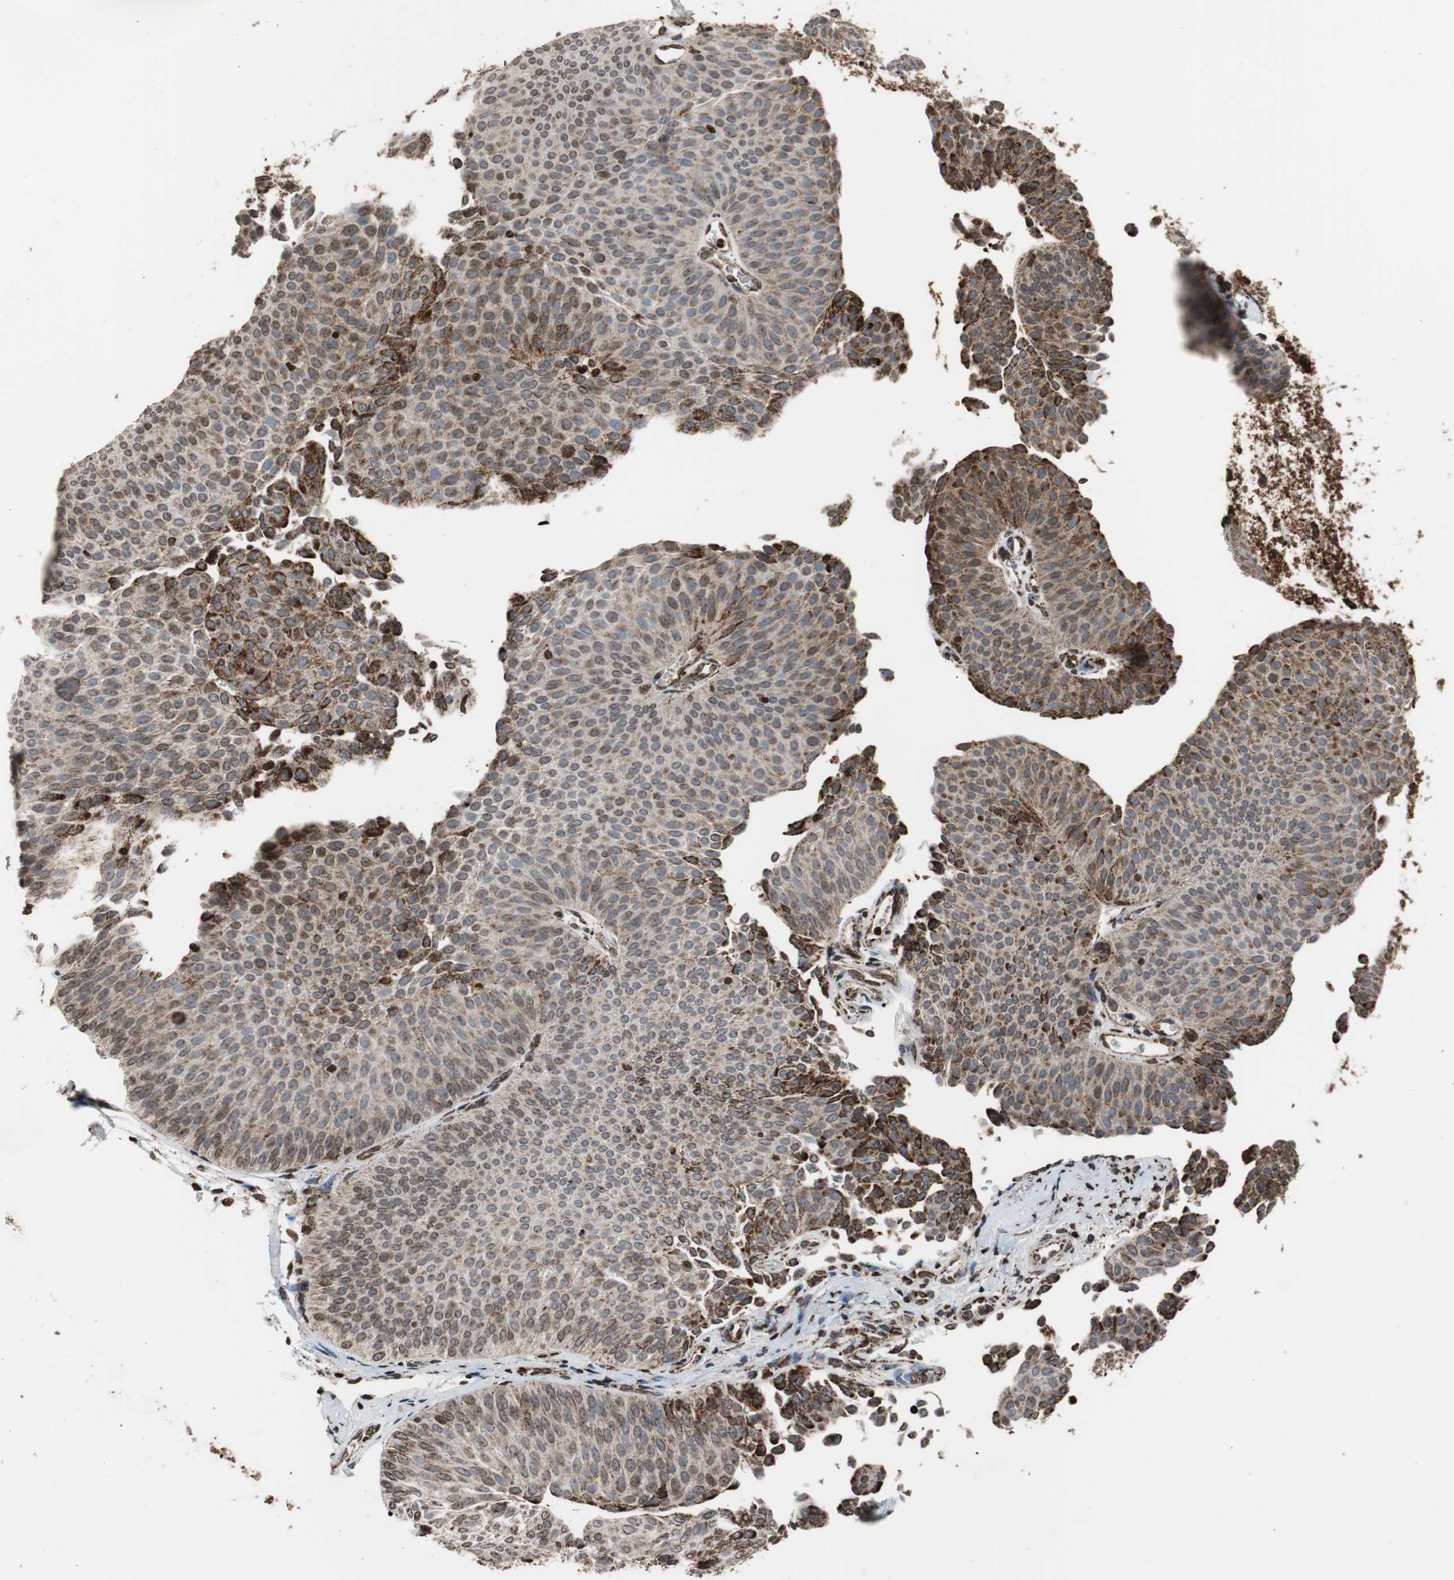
{"staining": {"intensity": "moderate", "quantity": ">75%", "location": "cytoplasmic/membranous"}, "tissue": "urothelial cancer", "cell_type": "Tumor cells", "image_type": "cancer", "snomed": [{"axis": "morphology", "description": "Urothelial carcinoma, Low grade"}, {"axis": "topography", "description": "Urinary bladder"}], "caption": "Moderate cytoplasmic/membranous expression for a protein is present in about >75% of tumor cells of urothelial cancer using immunohistochemistry (IHC).", "gene": "HSPA9", "patient": {"sex": "female", "age": 60}}